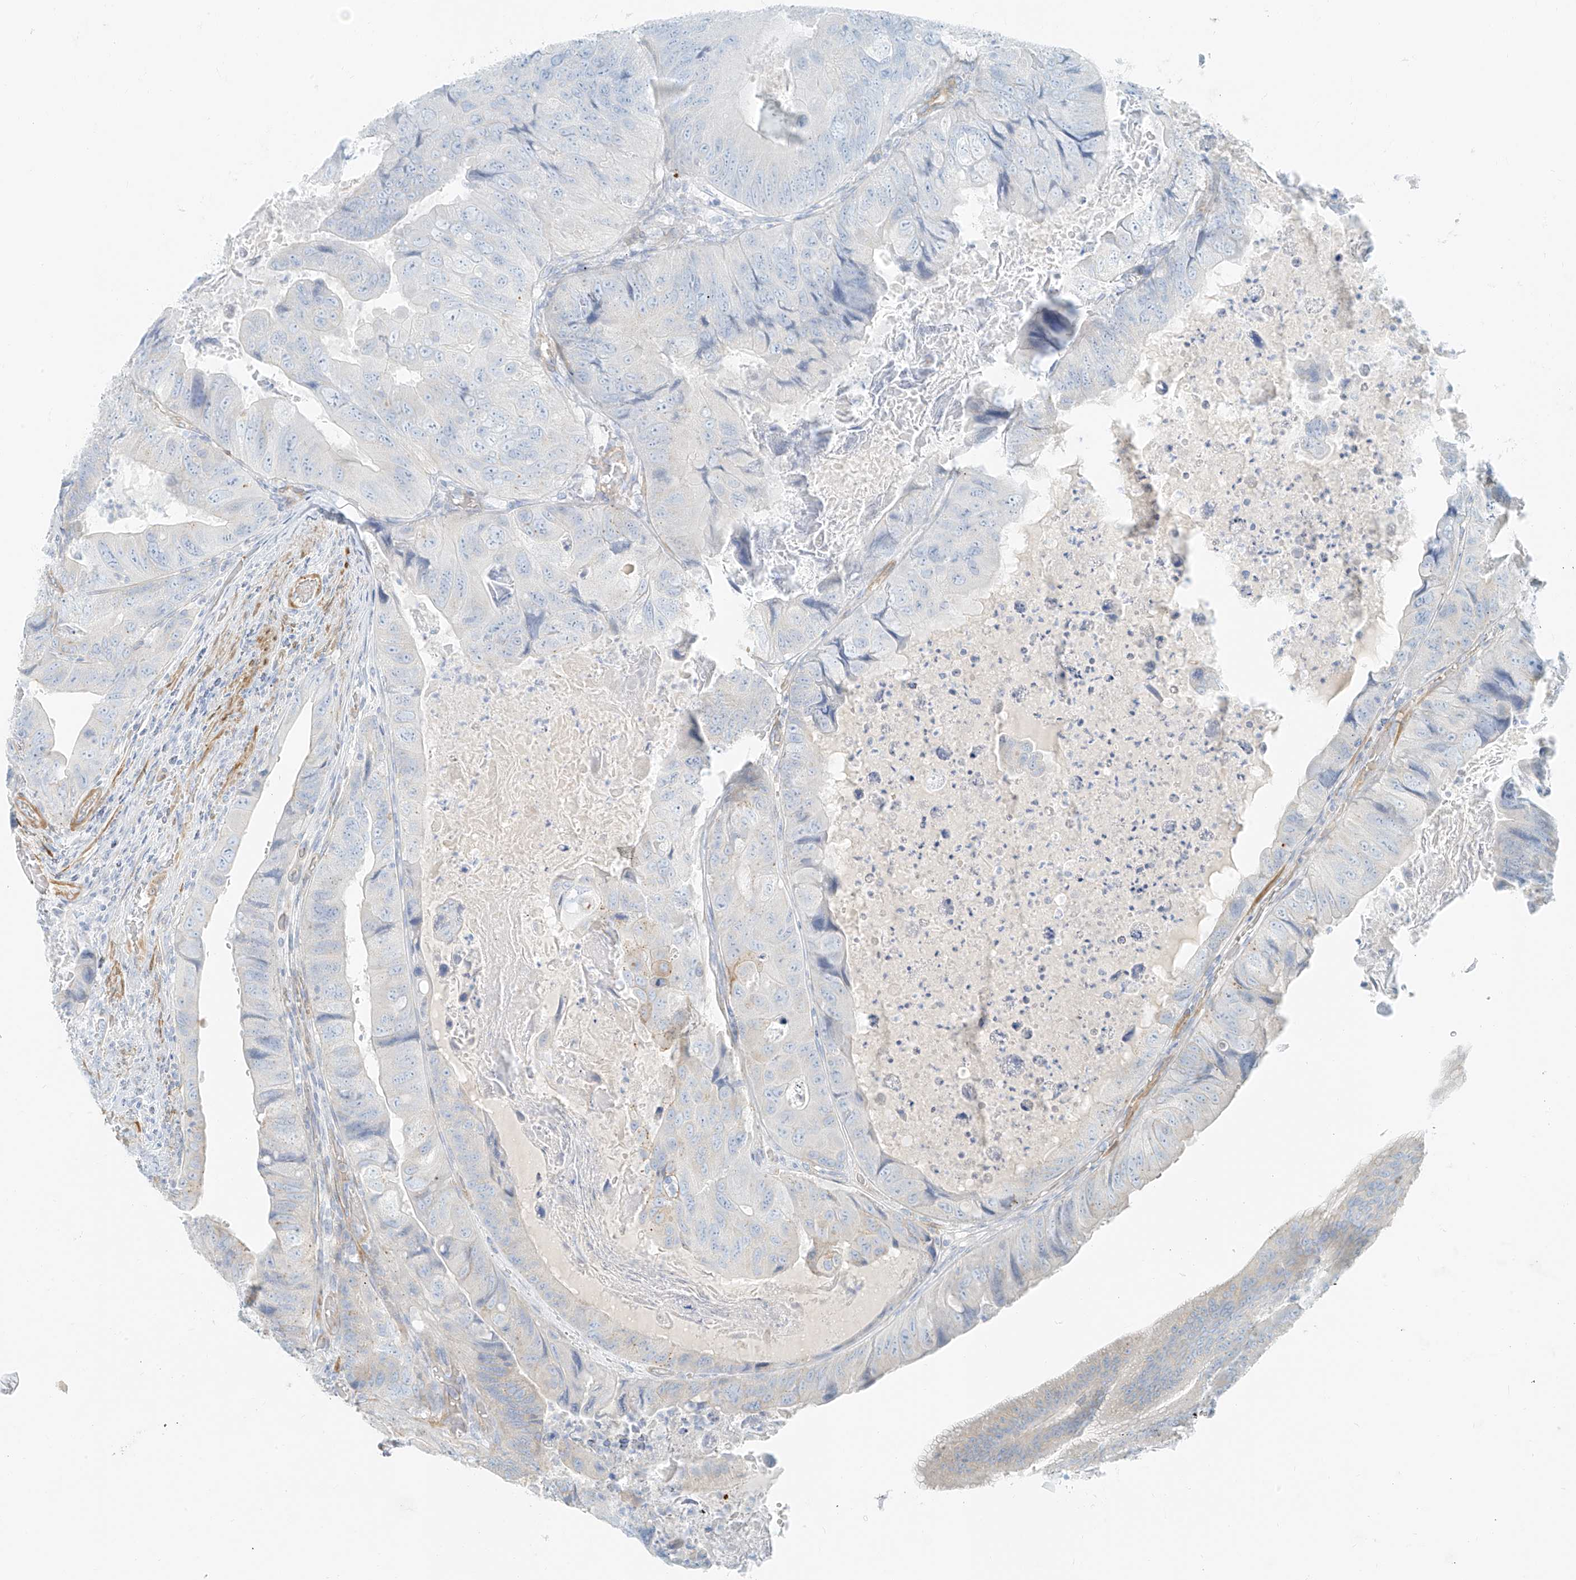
{"staining": {"intensity": "negative", "quantity": "none", "location": "none"}, "tissue": "colorectal cancer", "cell_type": "Tumor cells", "image_type": "cancer", "snomed": [{"axis": "morphology", "description": "Adenocarcinoma, NOS"}, {"axis": "topography", "description": "Rectum"}], "caption": "Immunohistochemical staining of human adenocarcinoma (colorectal) exhibits no significant expression in tumor cells.", "gene": "SMCP", "patient": {"sex": "male", "age": 63}}